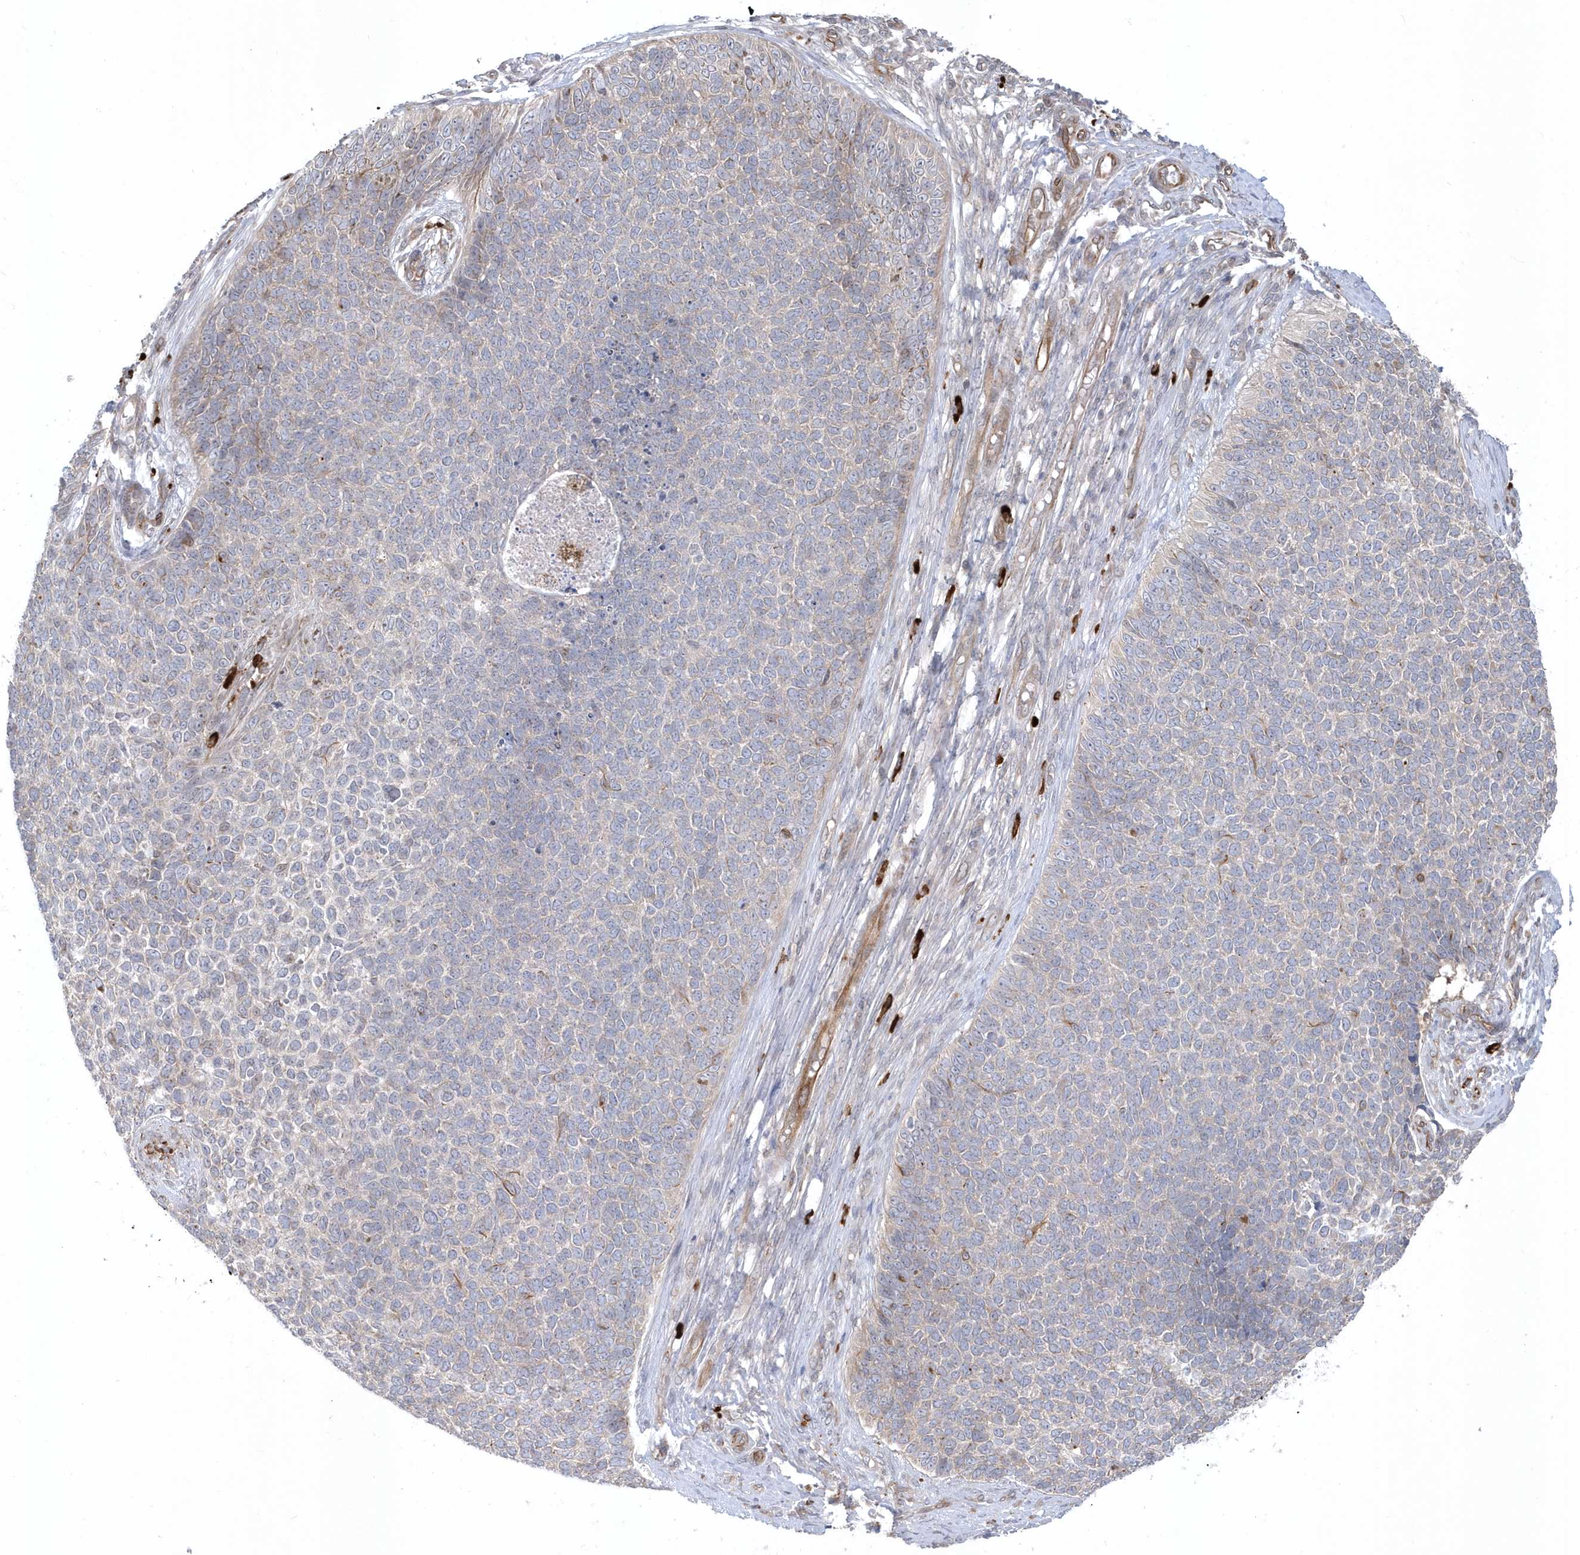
{"staining": {"intensity": "negative", "quantity": "none", "location": "none"}, "tissue": "skin cancer", "cell_type": "Tumor cells", "image_type": "cancer", "snomed": [{"axis": "morphology", "description": "Basal cell carcinoma"}, {"axis": "topography", "description": "Skin"}], "caption": "Immunohistochemistry micrograph of neoplastic tissue: human skin cancer stained with DAB (3,3'-diaminobenzidine) demonstrates no significant protein staining in tumor cells. (Immunohistochemistry (ihc), brightfield microscopy, high magnification).", "gene": "DHX57", "patient": {"sex": "female", "age": 84}}